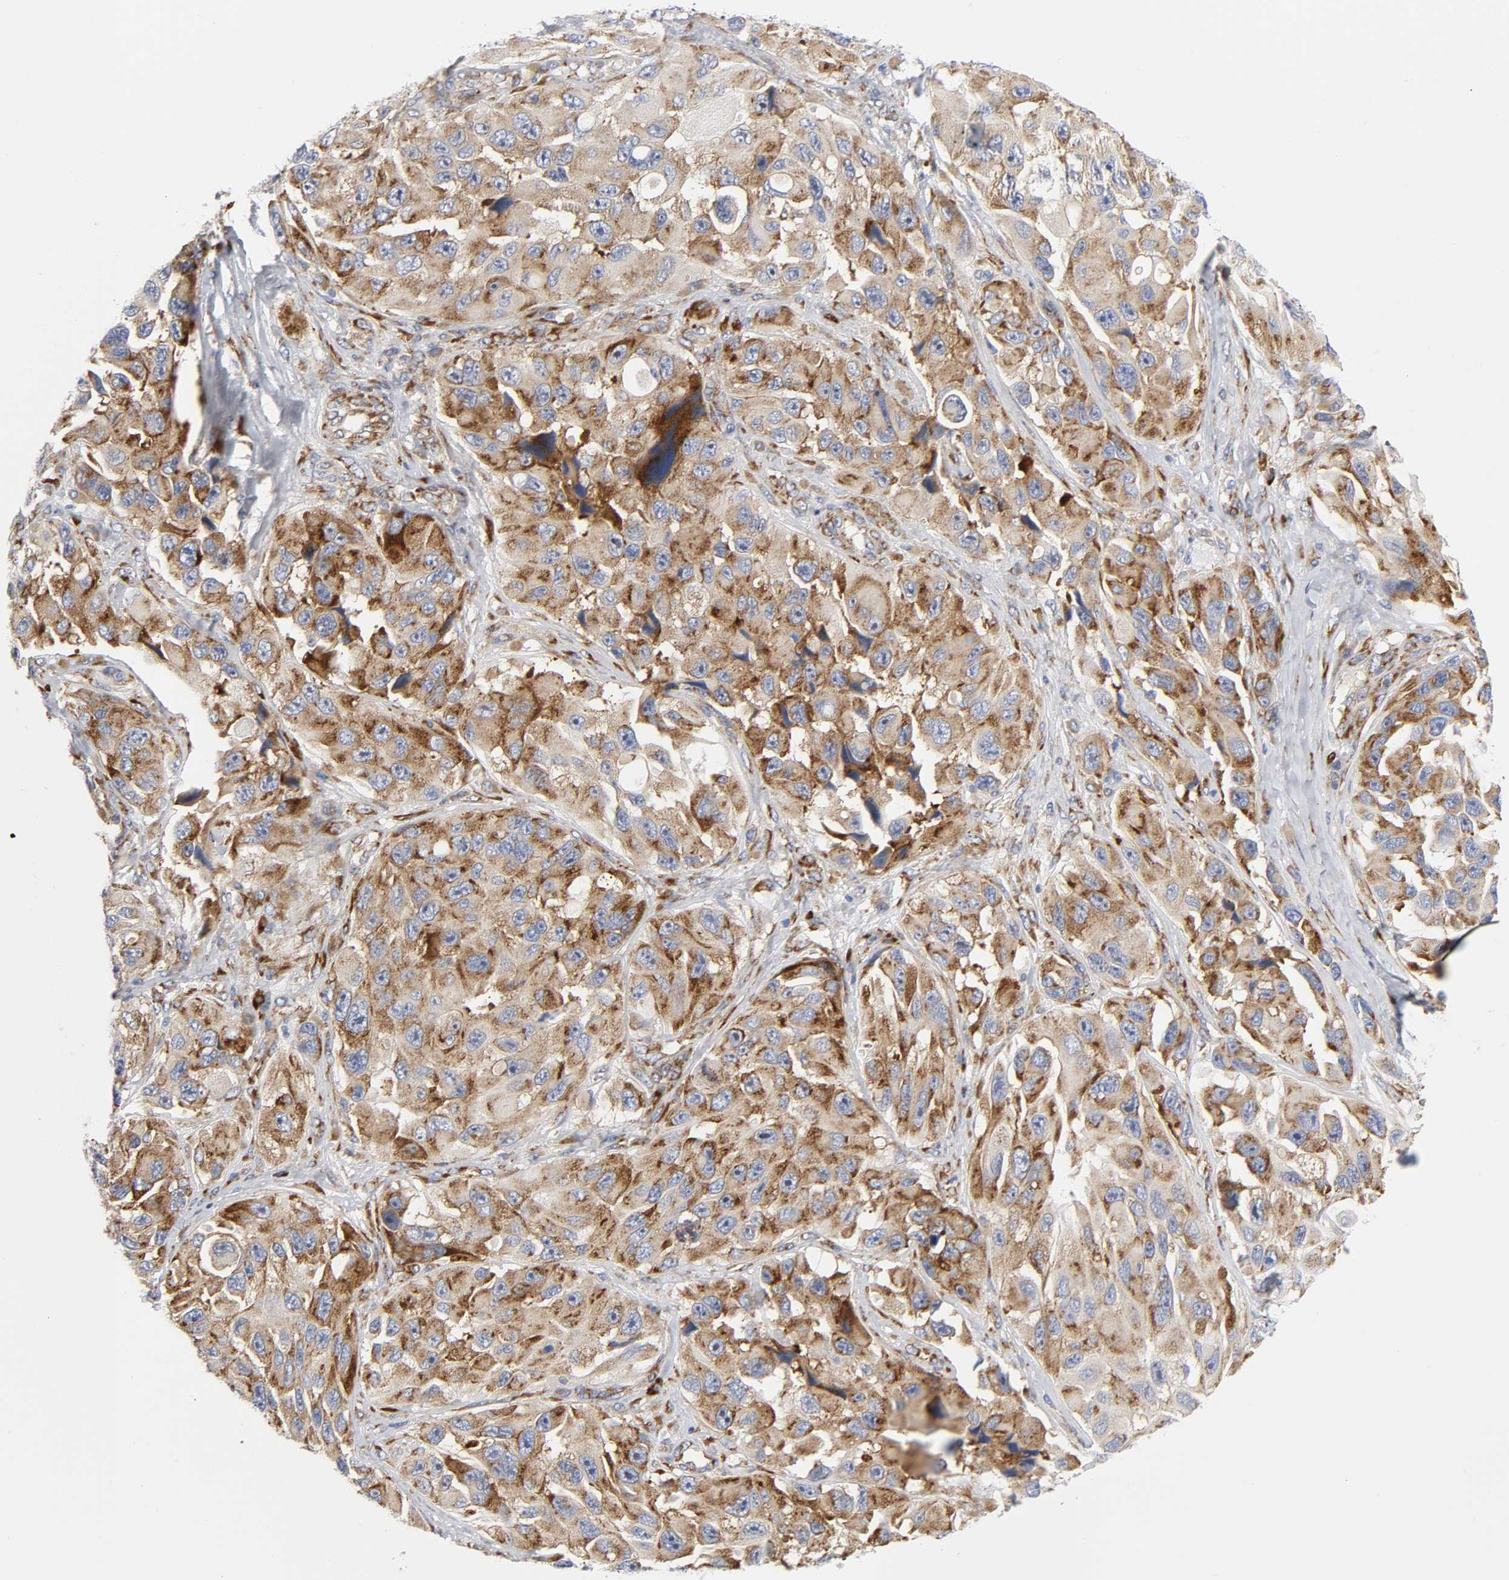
{"staining": {"intensity": "strong", "quantity": ">75%", "location": "cytoplasmic/membranous"}, "tissue": "melanoma", "cell_type": "Tumor cells", "image_type": "cancer", "snomed": [{"axis": "morphology", "description": "Malignant melanoma, NOS"}, {"axis": "topography", "description": "Skin"}], "caption": "High-magnification brightfield microscopy of malignant melanoma stained with DAB (brown) and counterstained with hematoxylin (blue). tumor cells exhibit strong cytoplasmic/membranous staining is seen in about>75% of cells.", "gene": "REL", "patient": {"sex": "female", "age": 73}}